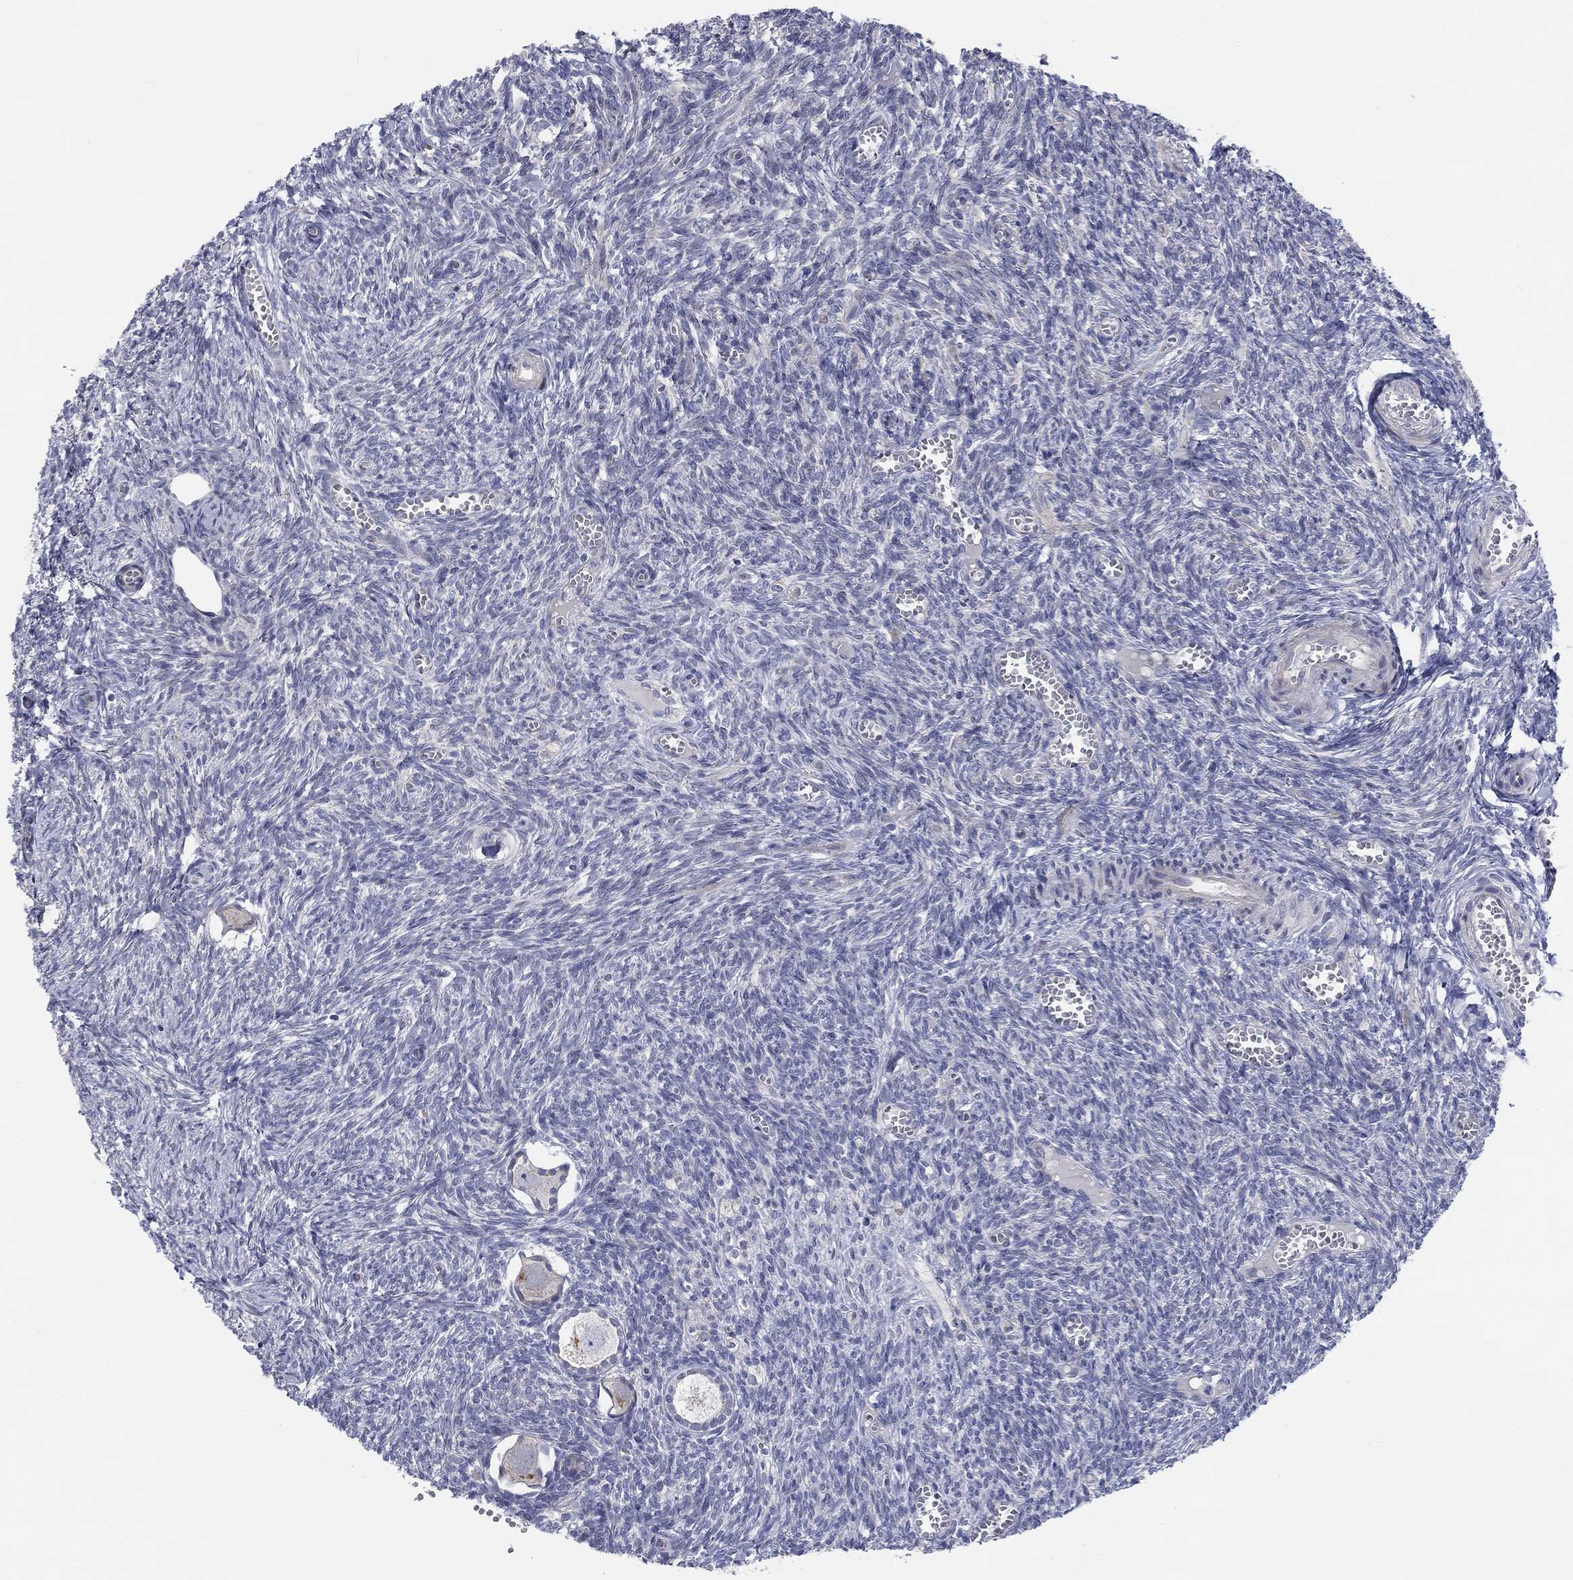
{"staining": {"intensity": "moderate", "quantity": "<25%", "location": "cytoplasmic/membranous"}, "tissue": "ovary", "cell_type": "Follicle cells", "image_type": "normal", "snomed": [{"axis": "morphology", "description": "Normal tissue, NOS"}, {"axis": "topography", "description": "Ovary"}], "caption": "A low amount of moderate cytoplasmic/membranous positivity is present in approximately <25% of follicle cells in benign ovary.", "gene": "PRC1", "patient": {"sex": "female", "age": 43}}